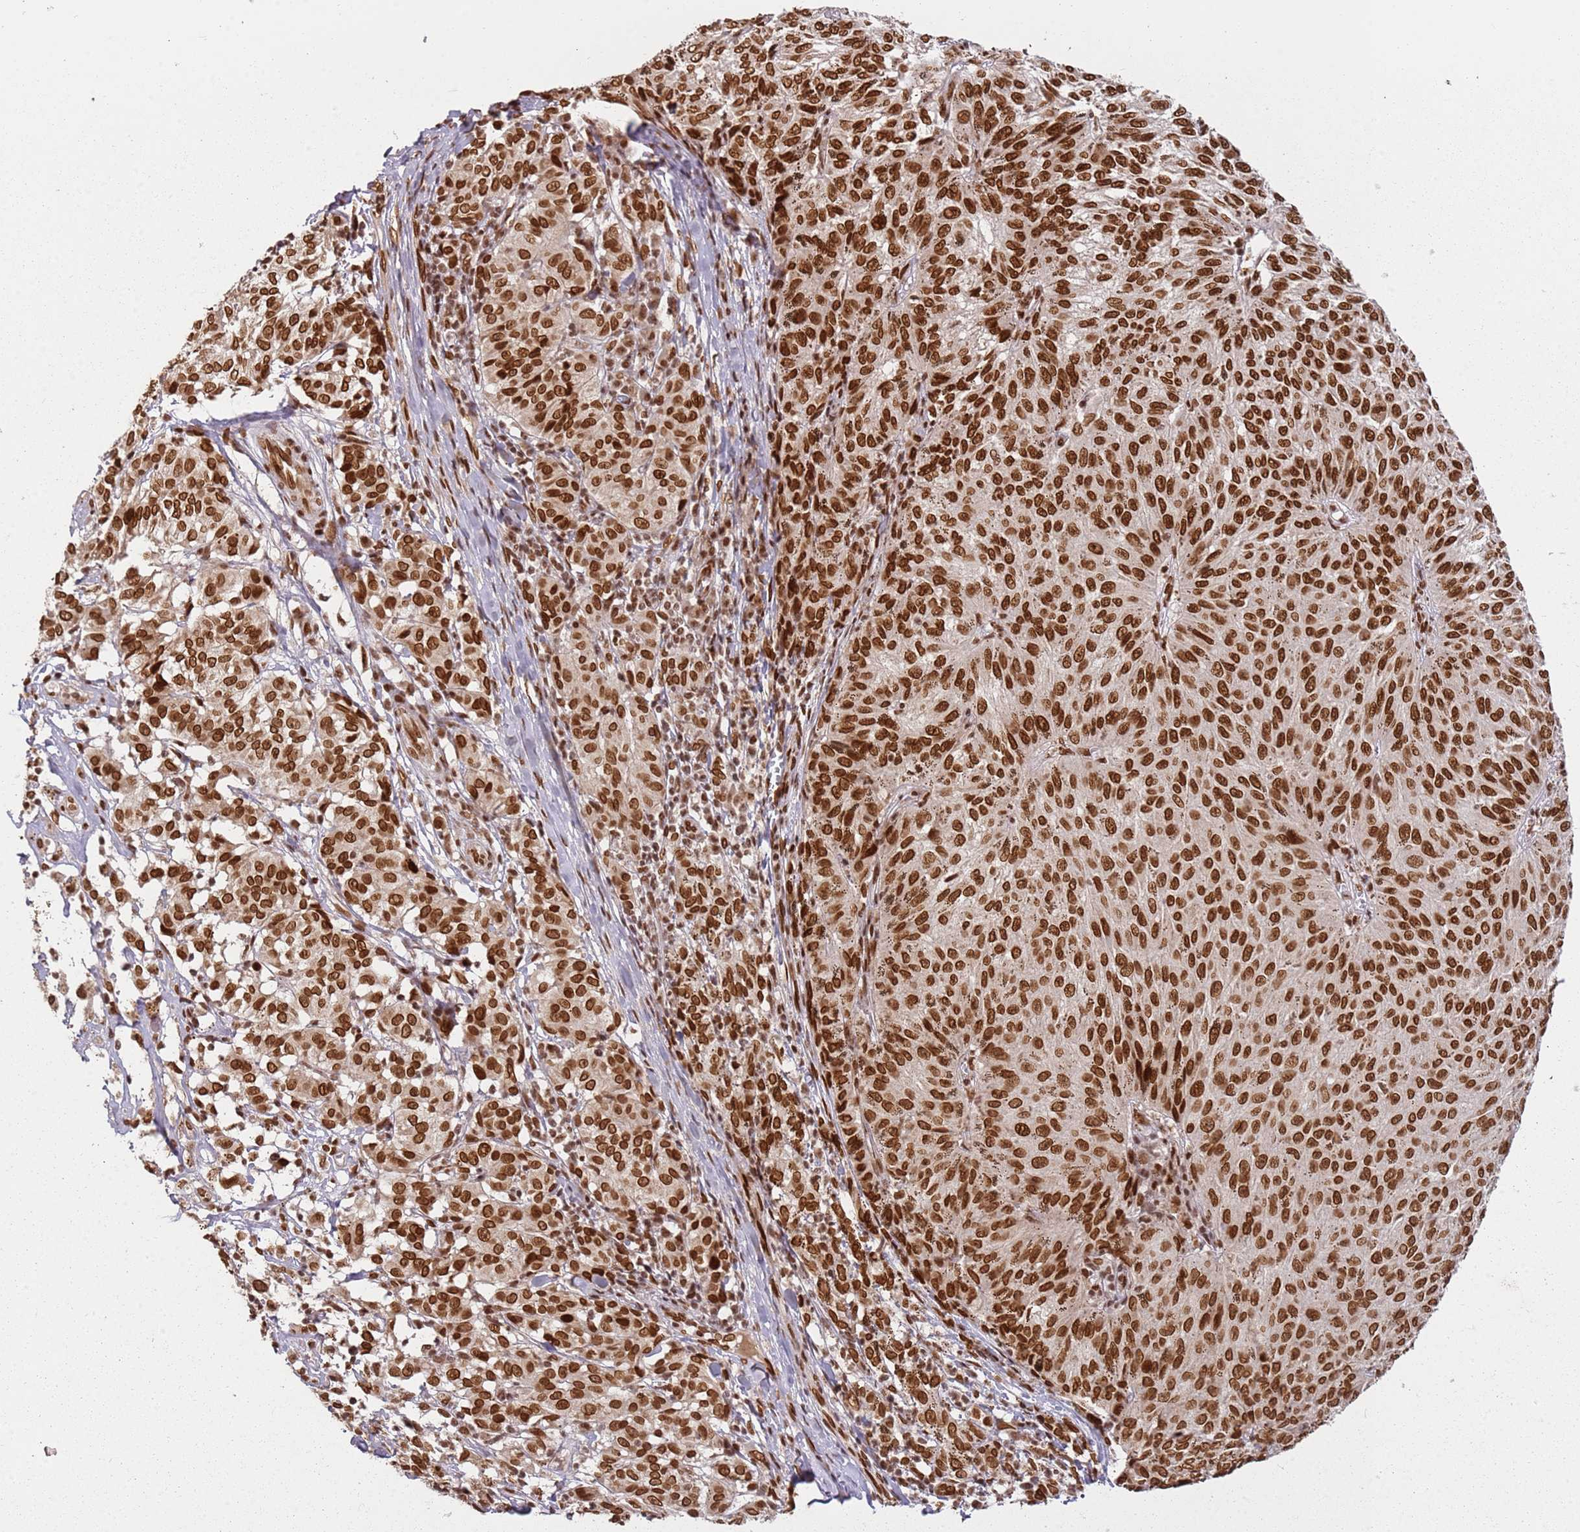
{"staining": {"intensity": "strong", "quantity": ">75%", "location": "nuclear"}, "tissue": "melanoma", "cell_type": "Tumor cells", "image_type": "cancer", "snomed": [{"axis": "morphology", "description": "Malignant melanoma, NOS"}, {"axis": "topography", "description": "Skin"}], "caption": "Protein analysis of melanoma tissue reveals strong nuclear positivity in approximately >75% of tumor cells. (Stains: DAB in brown, nuclei in blue, Microscopy: brightfield microscopy at high magnification).", "gene": "TENT4A", "patient": {"sex": "female", "age": 72}}